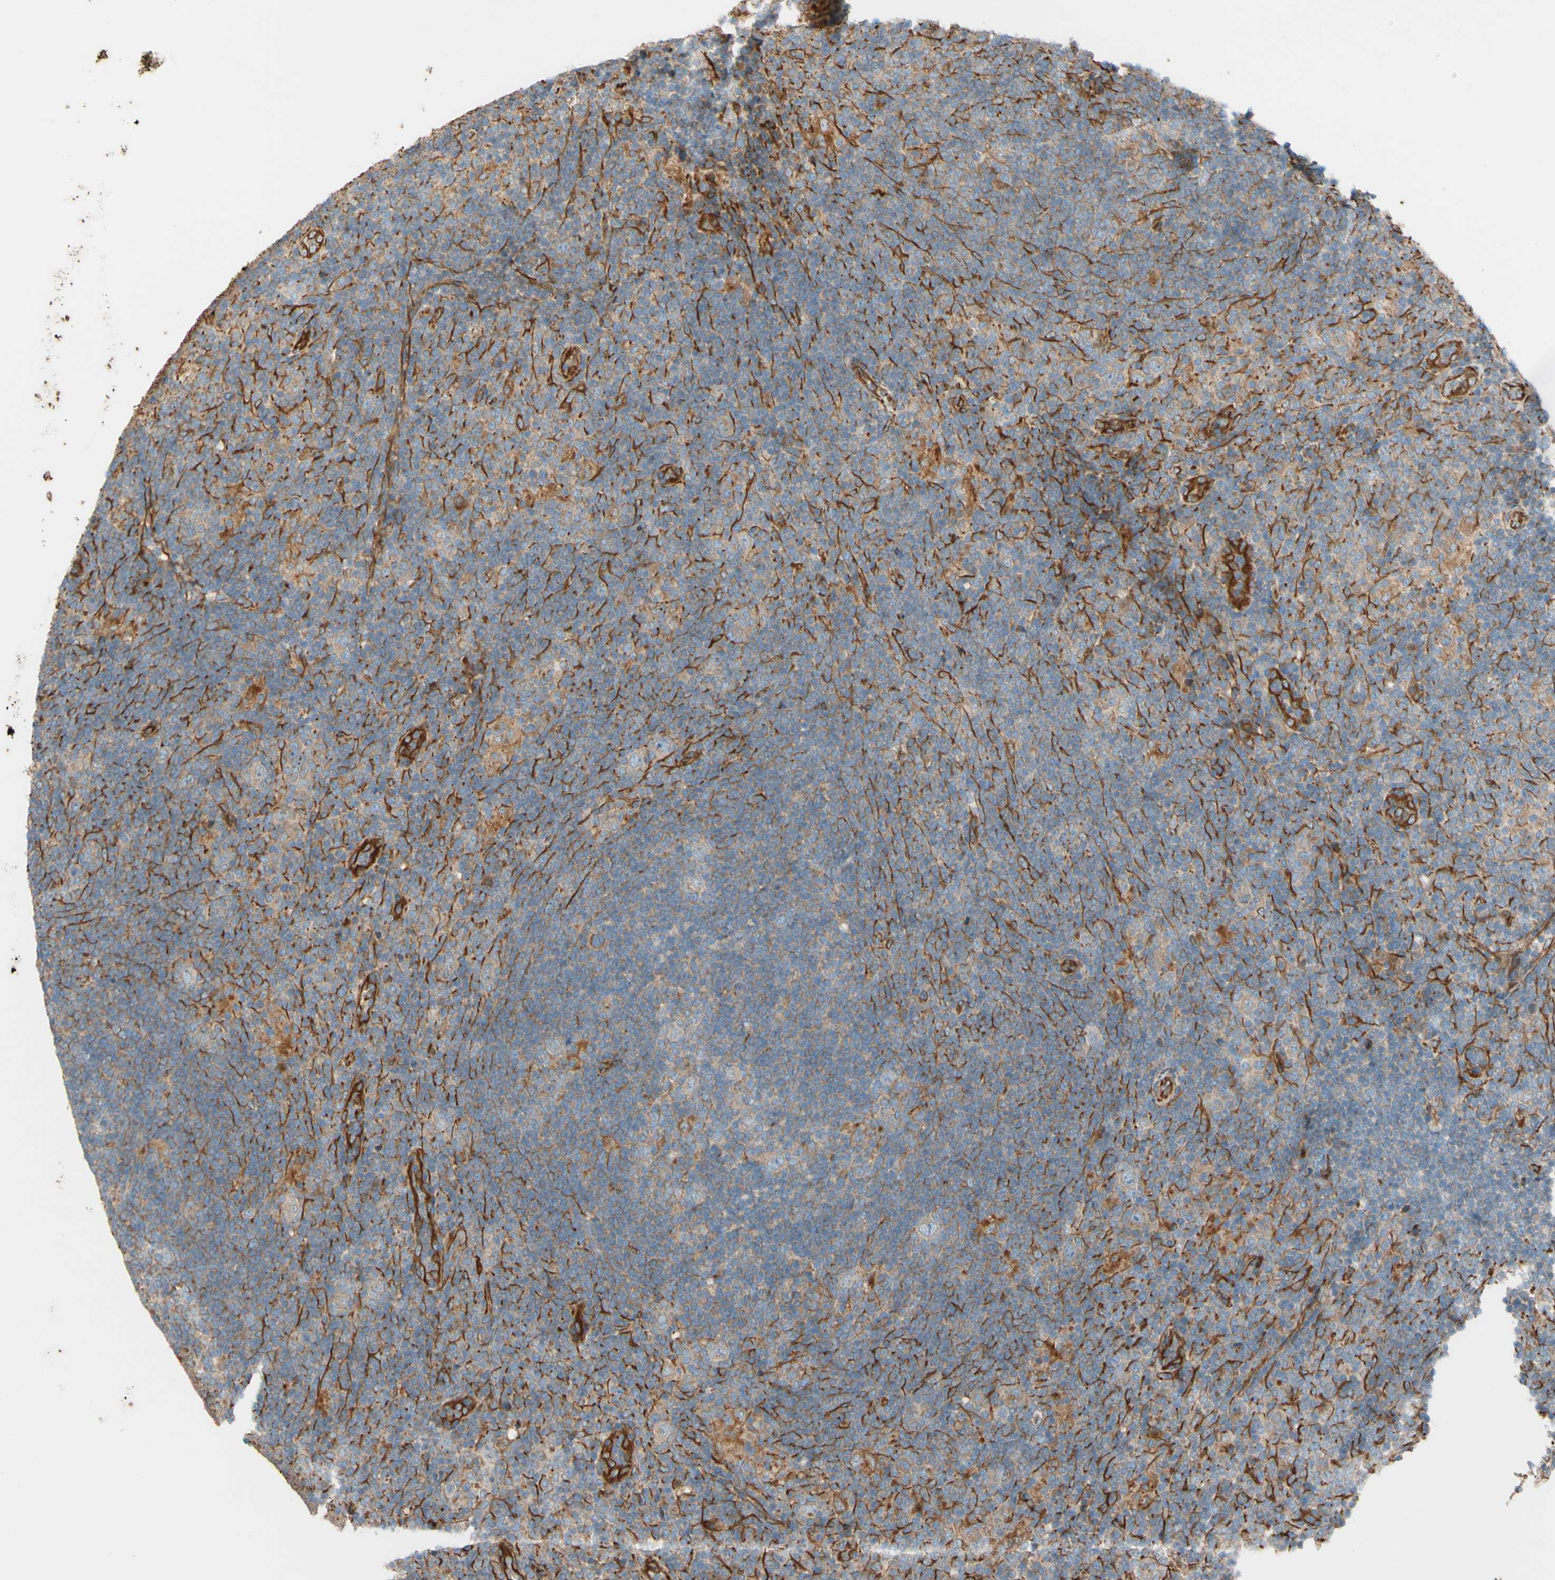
{"staining": {"intensity": "weak", "quantity": ">75%", "location": "cytoplasmic/membranous"}, "tissue": "lymphoma", "cell_type": "Tumor cells", "image_type": "cancer", "snomed": [{"axis": "morphology", "description": "Hodgkin's disease, NOS"}, {"axis": "topography", "description": "Lymph node"}], "caption": "Hodgkin's disease tissue shows weak cytoplasmic/membranous positivity in about >75% of tumor cells, visualized by immunohistochemistry. (DAB (3,3'-diaminobenzidine) = brown stain, brightfield microscopy at high magnification).", "gene": "C1orf43", "patient": {"sex": "female", "age": 57}}